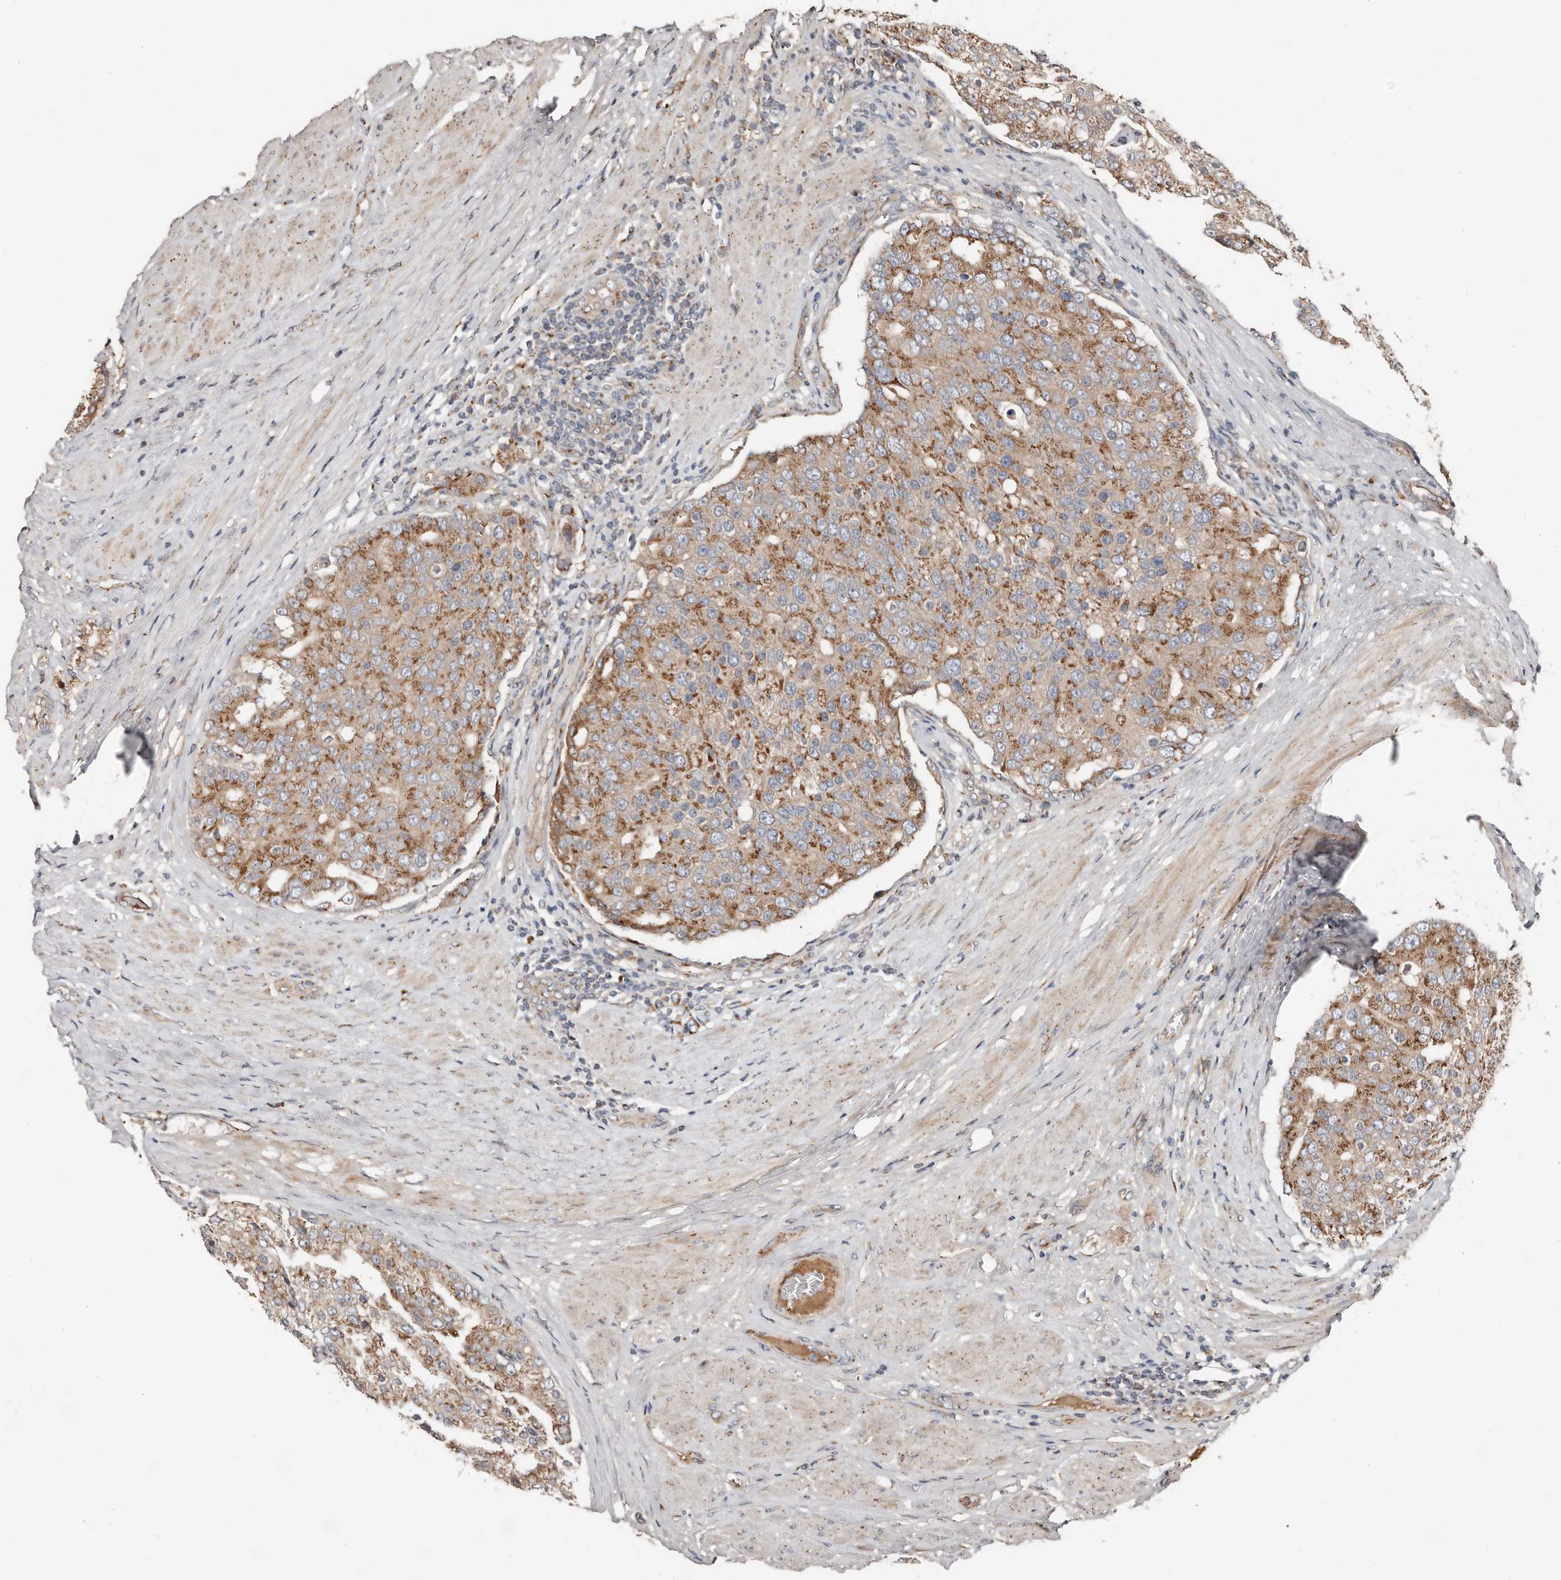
{"staining": {"intensity": "moderate", "quantity": ">75%", "location": "cytoplasmic/membranous"}, "tissue": "prostate cancer", "cell_type": "Tumor cells", "image_type": "cancer", "snomed": [{"axis": "morphology", "description": "Adenocarcinoma, High grade"}, {"axis": "topography", "description": "Prostate"}], "caption": "A high-resolution histopathology image shows immunohistochemistry (IHC) staining of prostate cancer, which reveals moderate cytoplasmic/membranous expression in about >75% of tumor cells. (DAB (3,3'-diaminobenzidine) IHC with brightfield microscopy, high magnification).", "gene": "COG1", "patient": {"sex": "male", "age": 50}}